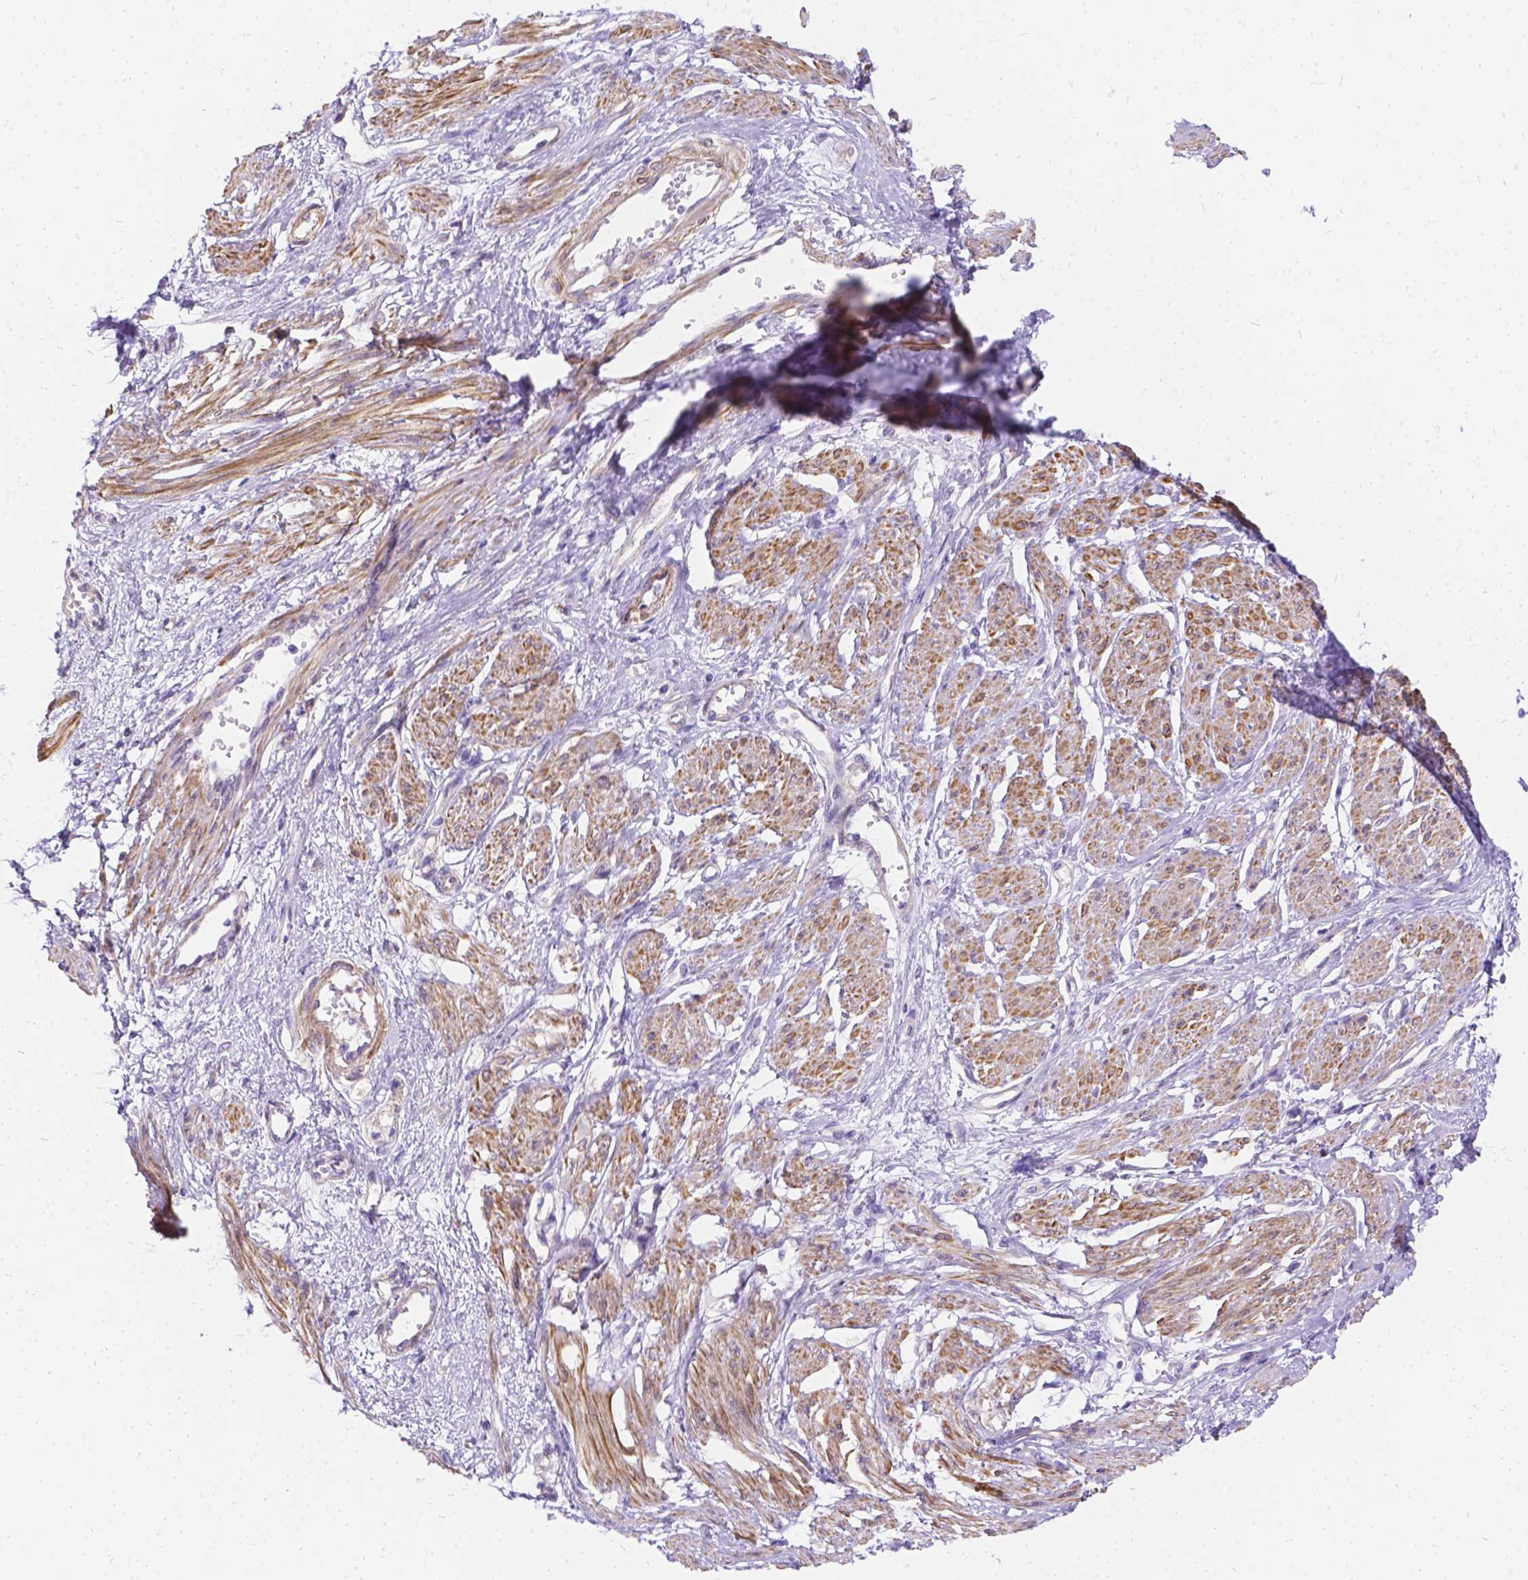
{"staining": {"intensity": "moderate", "quantity": "25%-75%", "location": "cytoplasmic/membranous"}, "tissue": "smooth muscle", "cell_type": "Smooth muscle cells", "image_type": "normal", "snomed": [{"axis": "morphology", "description": "Normal tissue, NOS"}, {"axis": "topography", "description": "Smooth muscle"}, {"axis": "topography", "description": "Uterus"}], "caption": "A brown stain highlights moderate cytoplasmic/membranous staining of a protein in smooth muscle cells of benign smooth muscle.", "gene": "PALS1", "patient": {"sex": "female", "age": 39}}